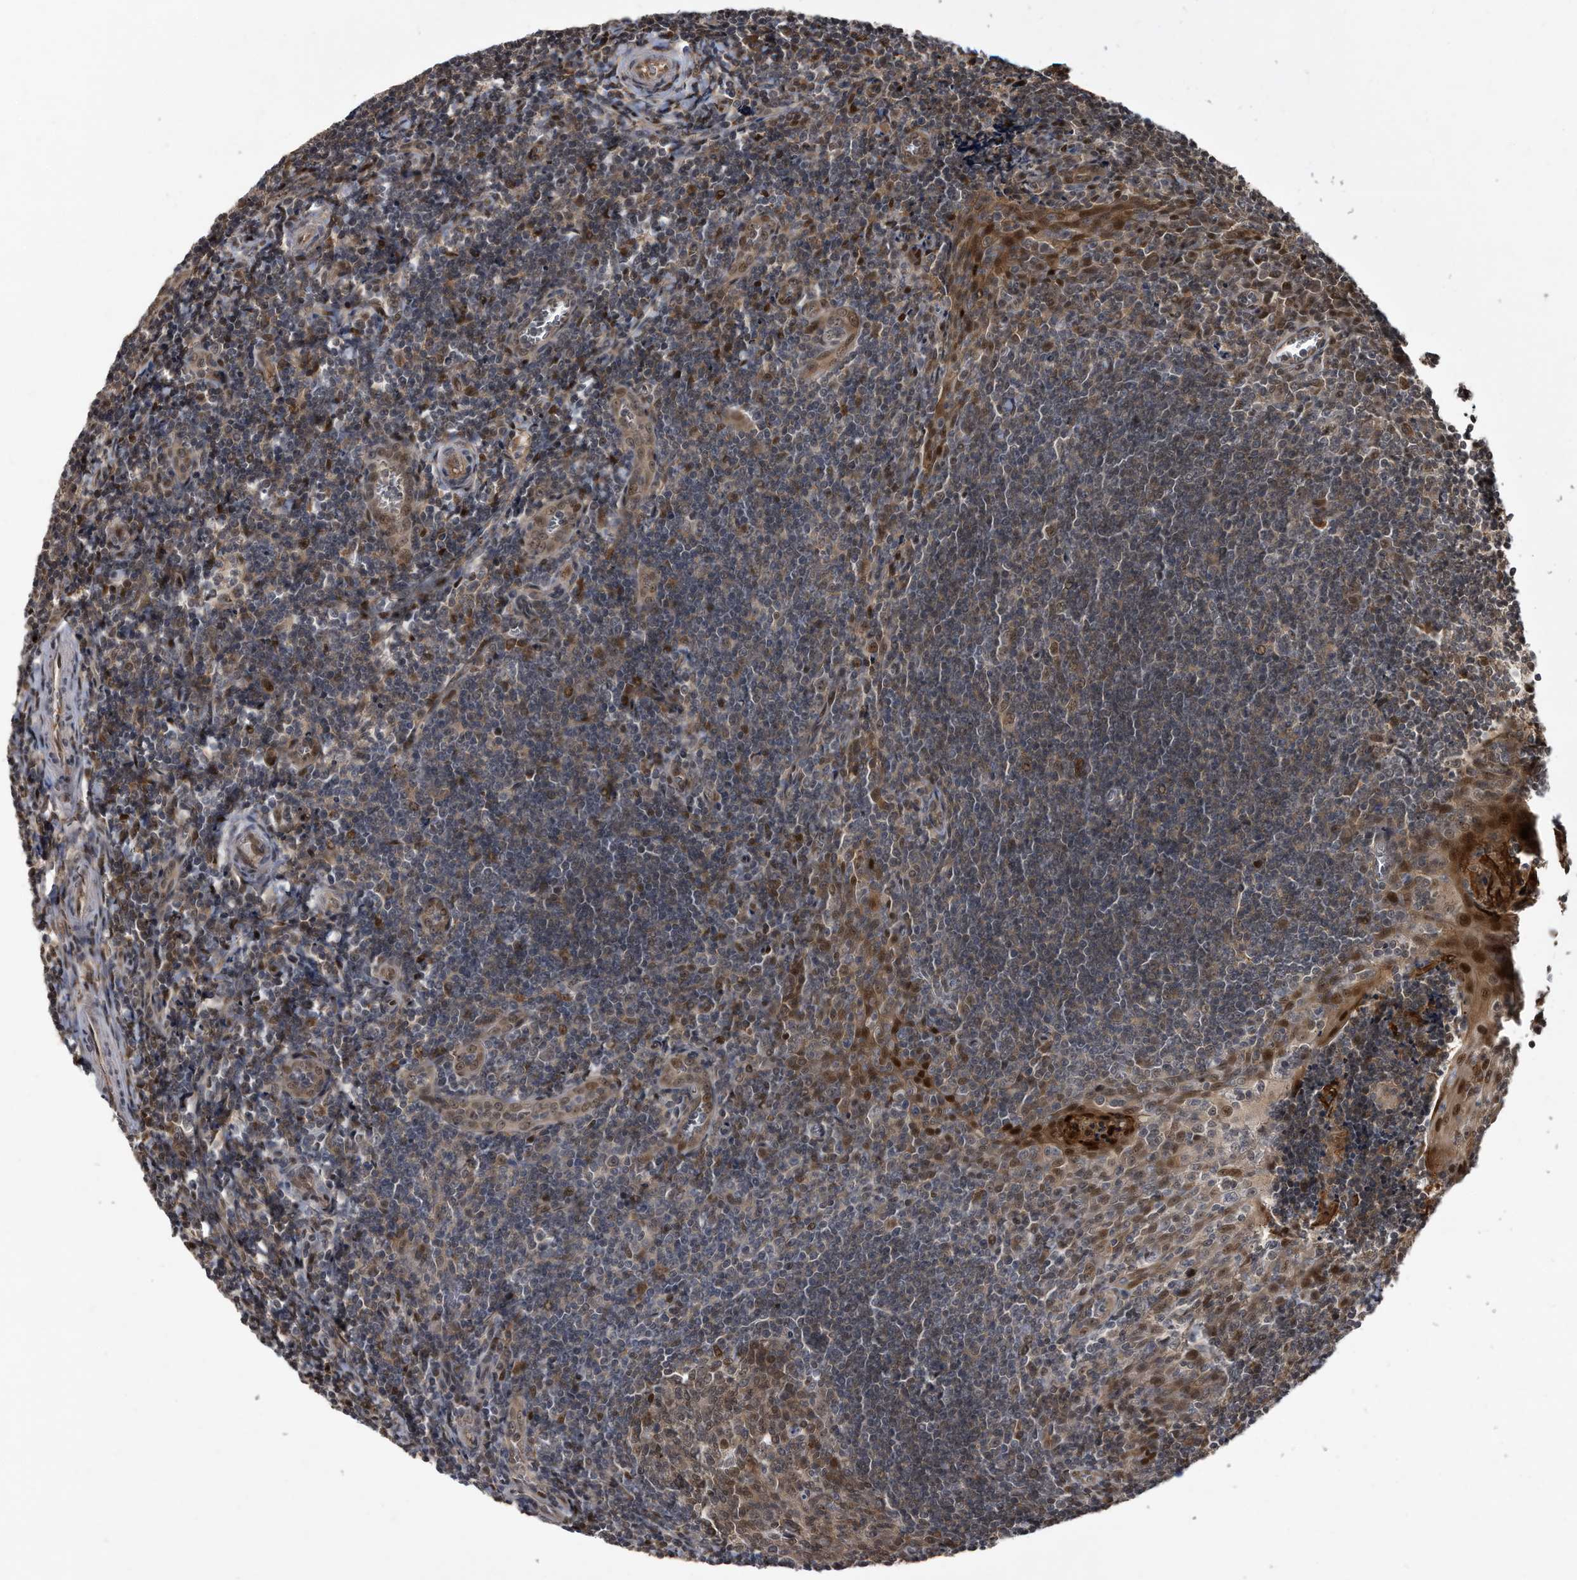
{"staining": {"intensity": "moderate", "quantity": ">75%", "location": "cytoplasmic/membranous,nuclear"}, "tissue": "tonsil", "cell_type": "Germinal center cells", "image_type": "normal", "snomed": [{"axis": "morphology", "description": "Normal tissue, NOS"}, {"axis": "topography", "description": "Tonsil"}], "caption": "The micrograph exhibits staining of unremarkable tonsil, revealing moderate cytoplasmic/membranous,nuclear protein staining (brown color) within germinal center cells. Using DAB (brown) and hematoxylin (blue) stains, captured at high magnification using brightfield microscopy.", "gene": "RAD23B", "patient": {"sex": "male", "age": 27}}